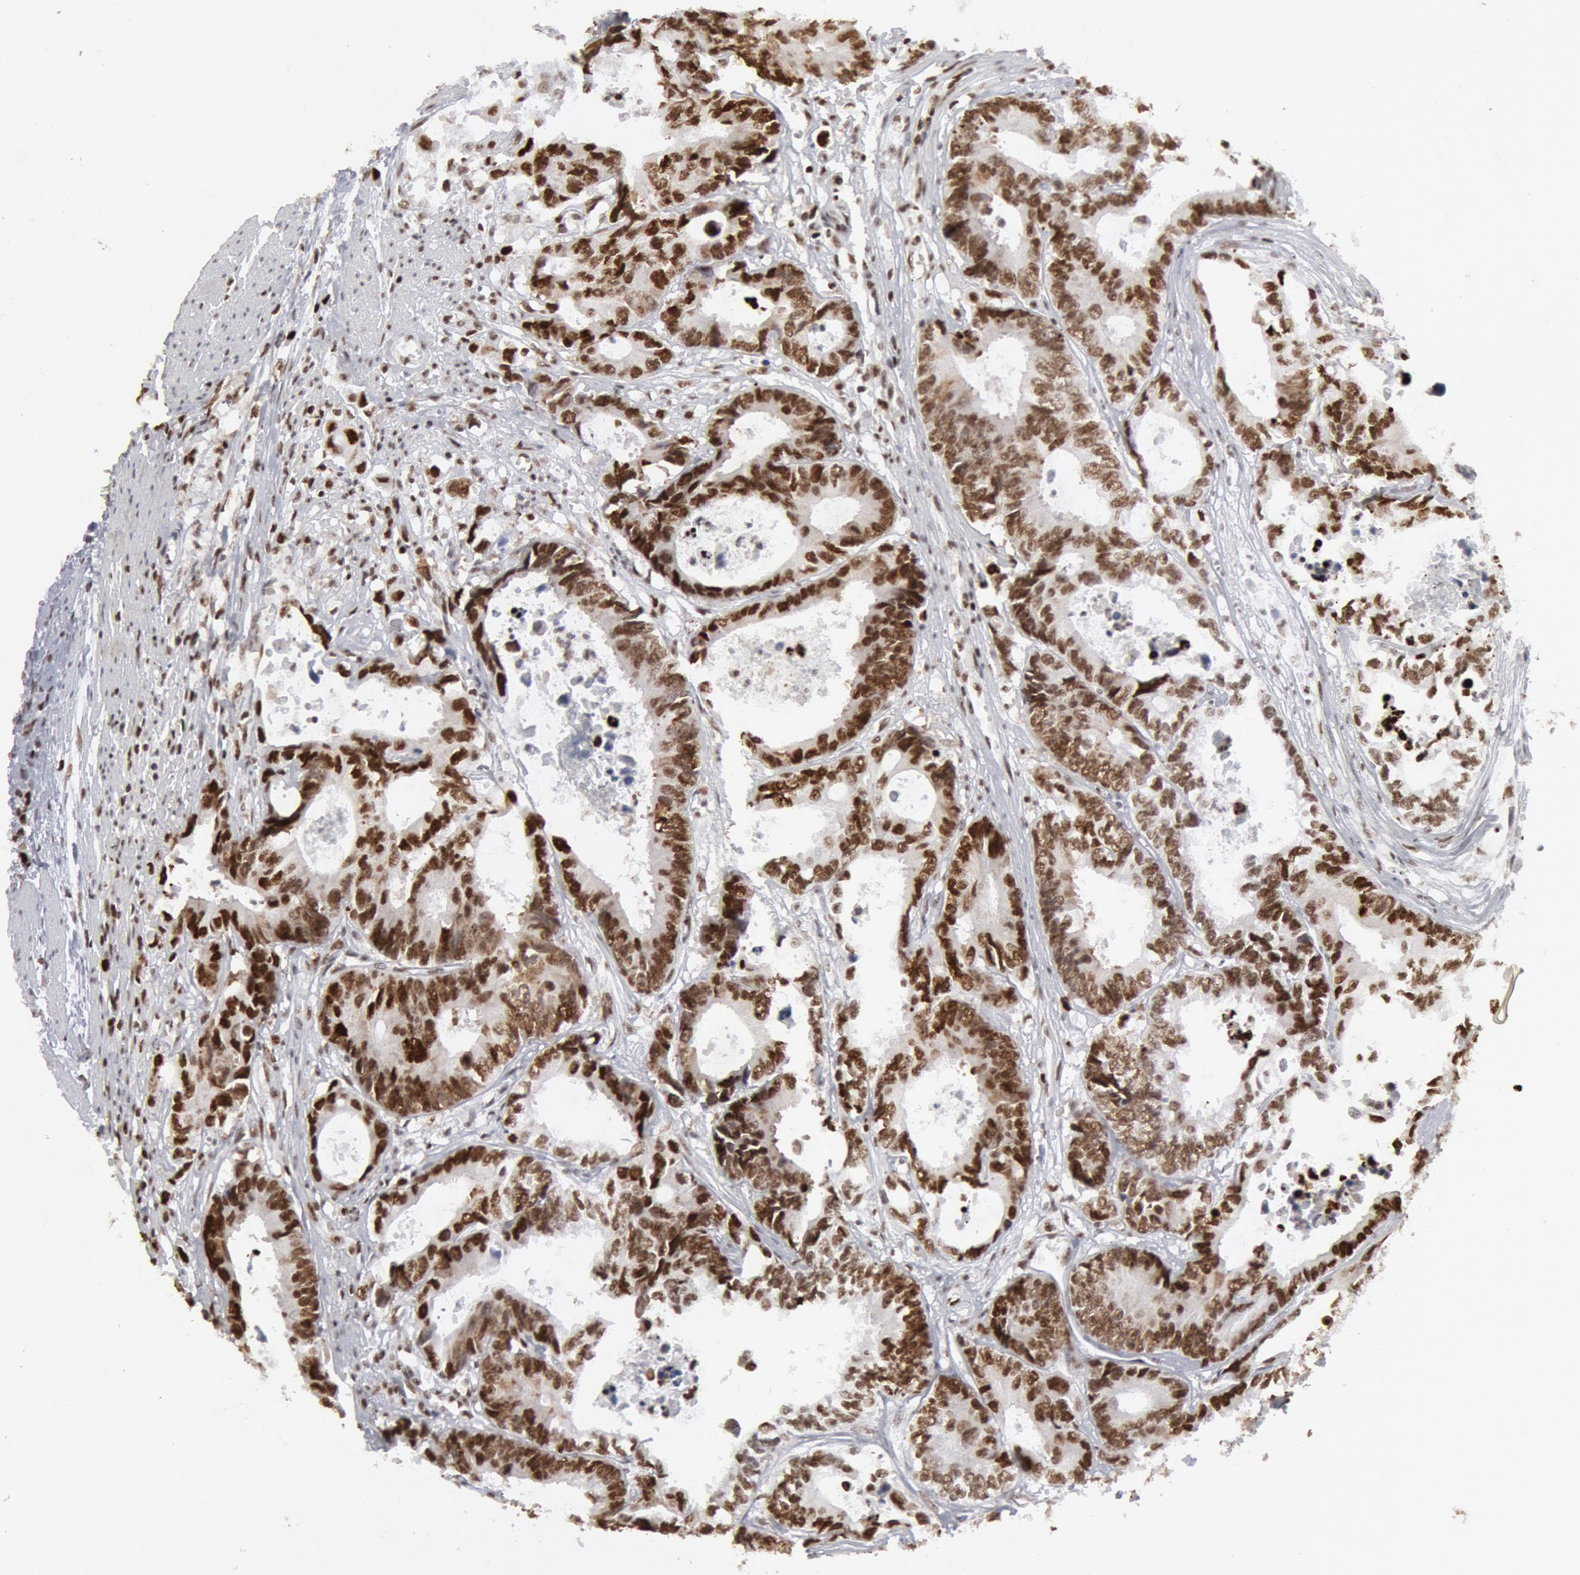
{"staining": {"intensity": "strong", "quantity": ">75%", "location": "nuclear"}, "tissue": "colorectal cancer", "cell_type": "Tumor cells", "image_type": "cancer", "snomed": [{"axis": "morphology", "description": "Adenocarcinoma, NOS"}, {"axis": "topography", "description": "Rectum"}], "caption": "An IHC photomicrograph of neoplastic tissue is shown. Protein staining in brown highlights strong nuclear positivity in colorectal cancer (adenocarcinoma) within tumor cells.", "gene": "SUB1", "patient": {"sex": "female", "age": 98}}